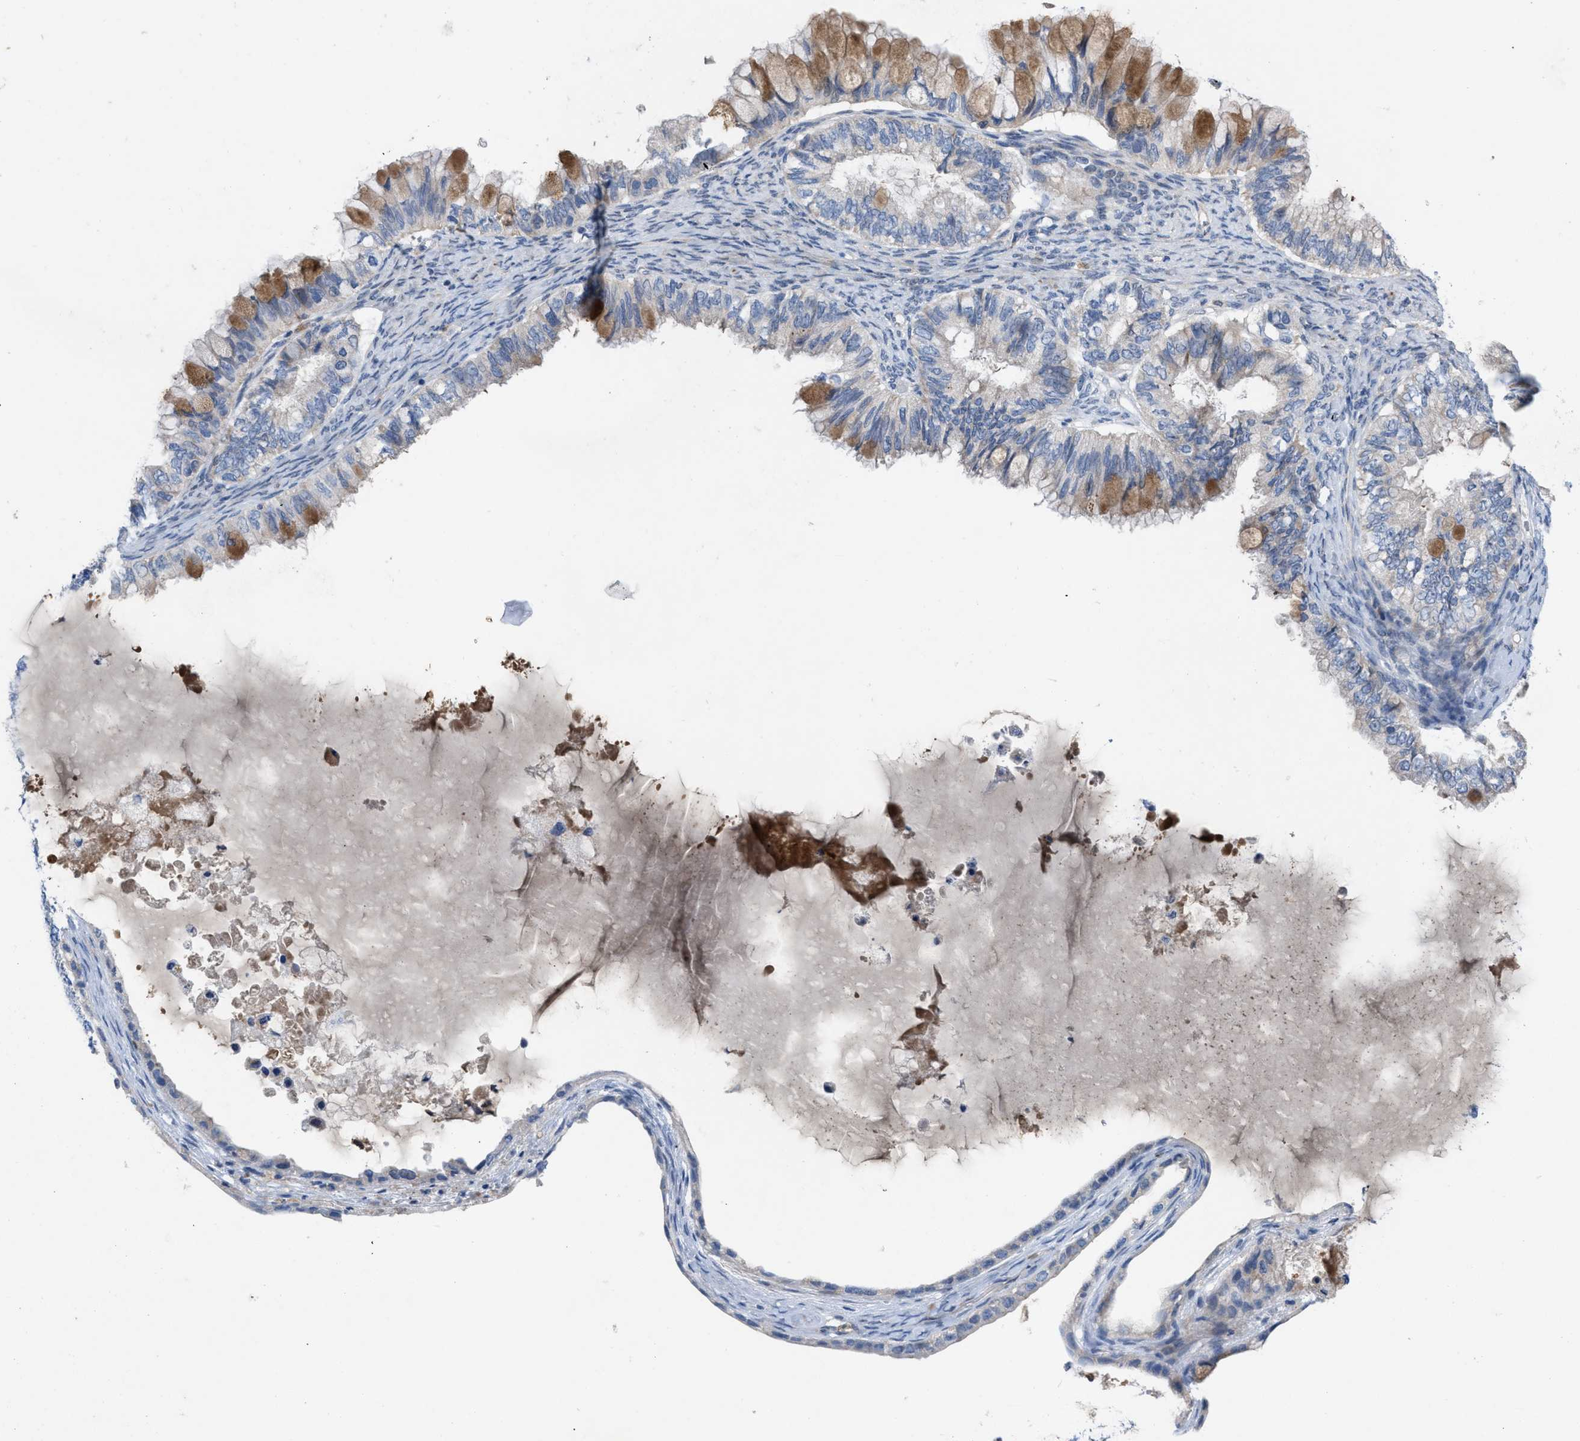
{"staining": {"intensity": "moderate", "quantity": "25%-75%", "location": "cytoplasmic/membranous"}, "tissue": "ovarian cancer", "cell_type": "Tumor cells", "image_type": "cancer", "snomed": [{"axis": "morphology", "description": "Cystadenocarcinoma, mucinous, NOS"}, {"axis": "topography", "description": "Ovary"}], "caption": "A brown stain shows moderate cytoplasmic/membranous expression of a protein in human ovarian cancer (mucinous cystadenocarcinoma) tumor cells. (Brightfield microscopy of DAB IHC at high magnification).", "gene": "PLPPR5", "patient": {"sex": "female", "age": 80}}